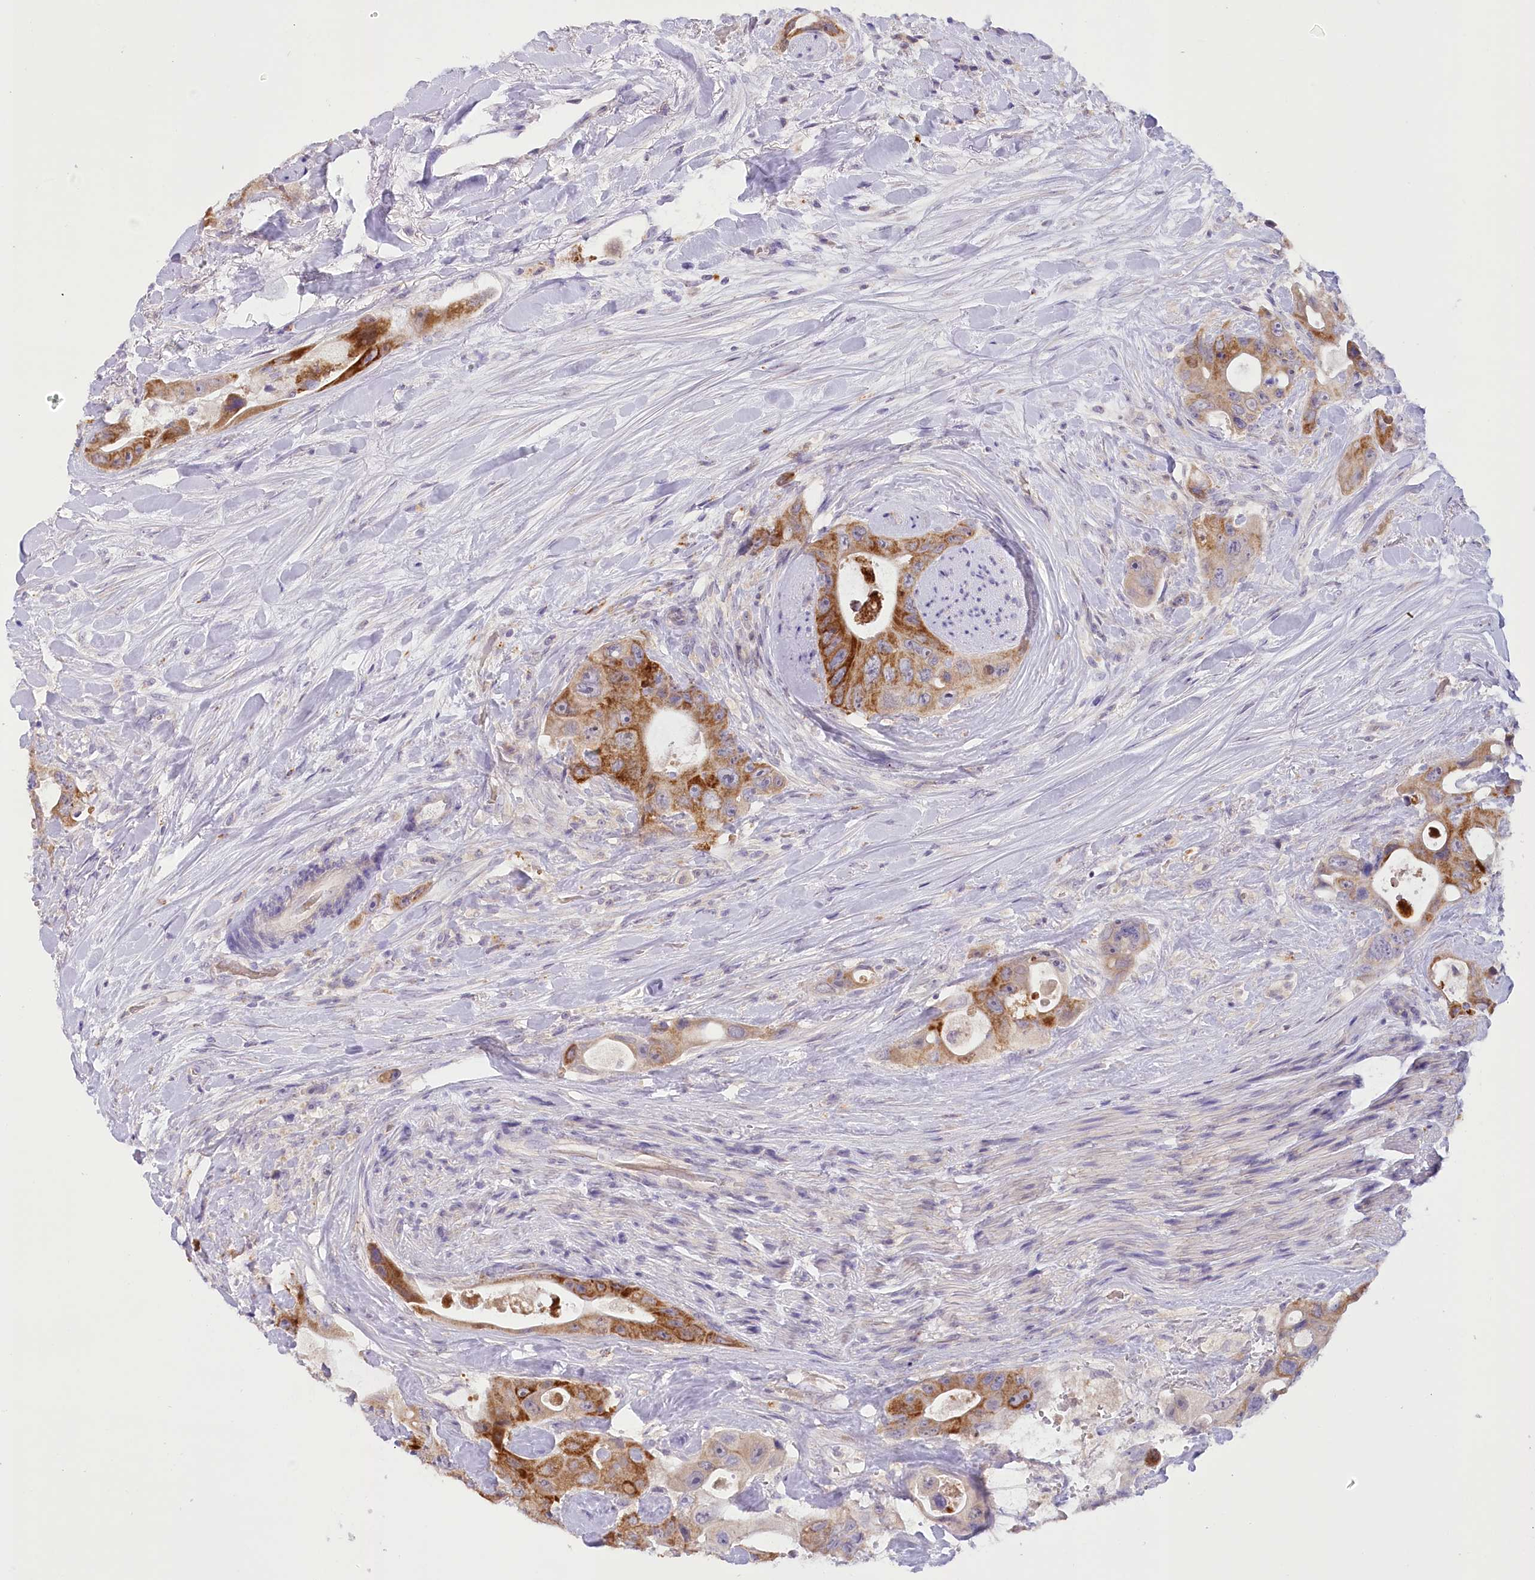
{"staining": {"intensity": "moderate", "quantity": "25%-75%", "location": "cytoplasmic/membranous"}, "tissue": "colorectal cancer", "cell_type": "Tumor cells", "image_type": "cancer", "snomed": [{"axis": "morphology", "description": "Adenocarcinoma, NOS"}, {"axis": "topography", "description": "Colon"}], "caption": "A high-resolution histopathology image shows immunohistochemistry (IHC) staining of adenocarcinoma (colorectal), which reveals moderate cytoplasmic/membranous positivity in about 25%-75% of tumor cells.", "gene": "DCUN1D1", "patient": {"sex": "female", "age": 46}}